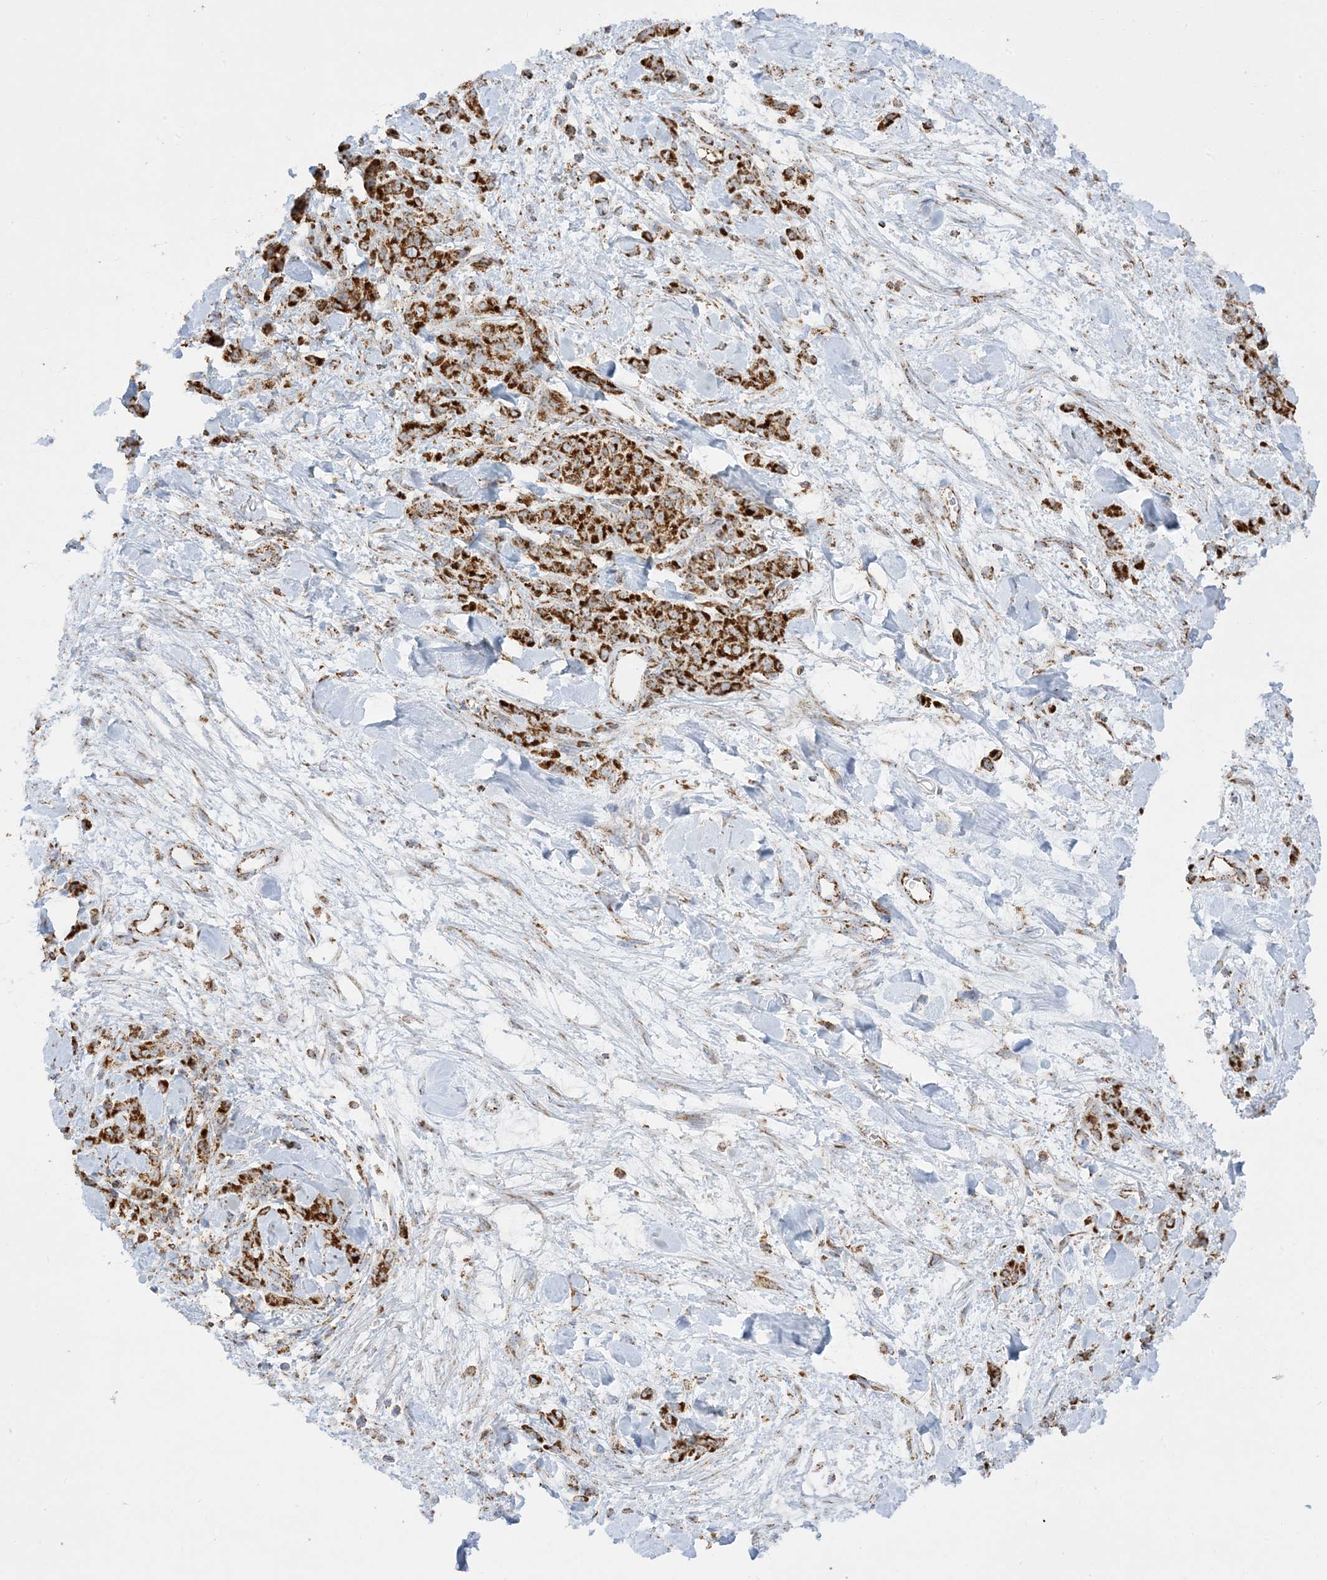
{"staining": {"intensity": "strong", "quantity": ">75%", "location": "cytoplasmic/membranous"}, "tissue": "stomach cancer", "cell_type": "Tumor cells", "image_type": "cancer", "snomed": [{"axis": "morphology", "description": "Normal tissue, NOS"}, {"axis": "morphology", "description": "Adenocarcinoma, NOS"}, {"axis": "topography", "description": "Stomach"}], "caption": "Stomach adenocarcinoma stained for a protein shows strong cytoplasmic/membranous positivity in tumor cells.", "gene": "MRPS36", "patient": {"sex": "male", "age": 82}}